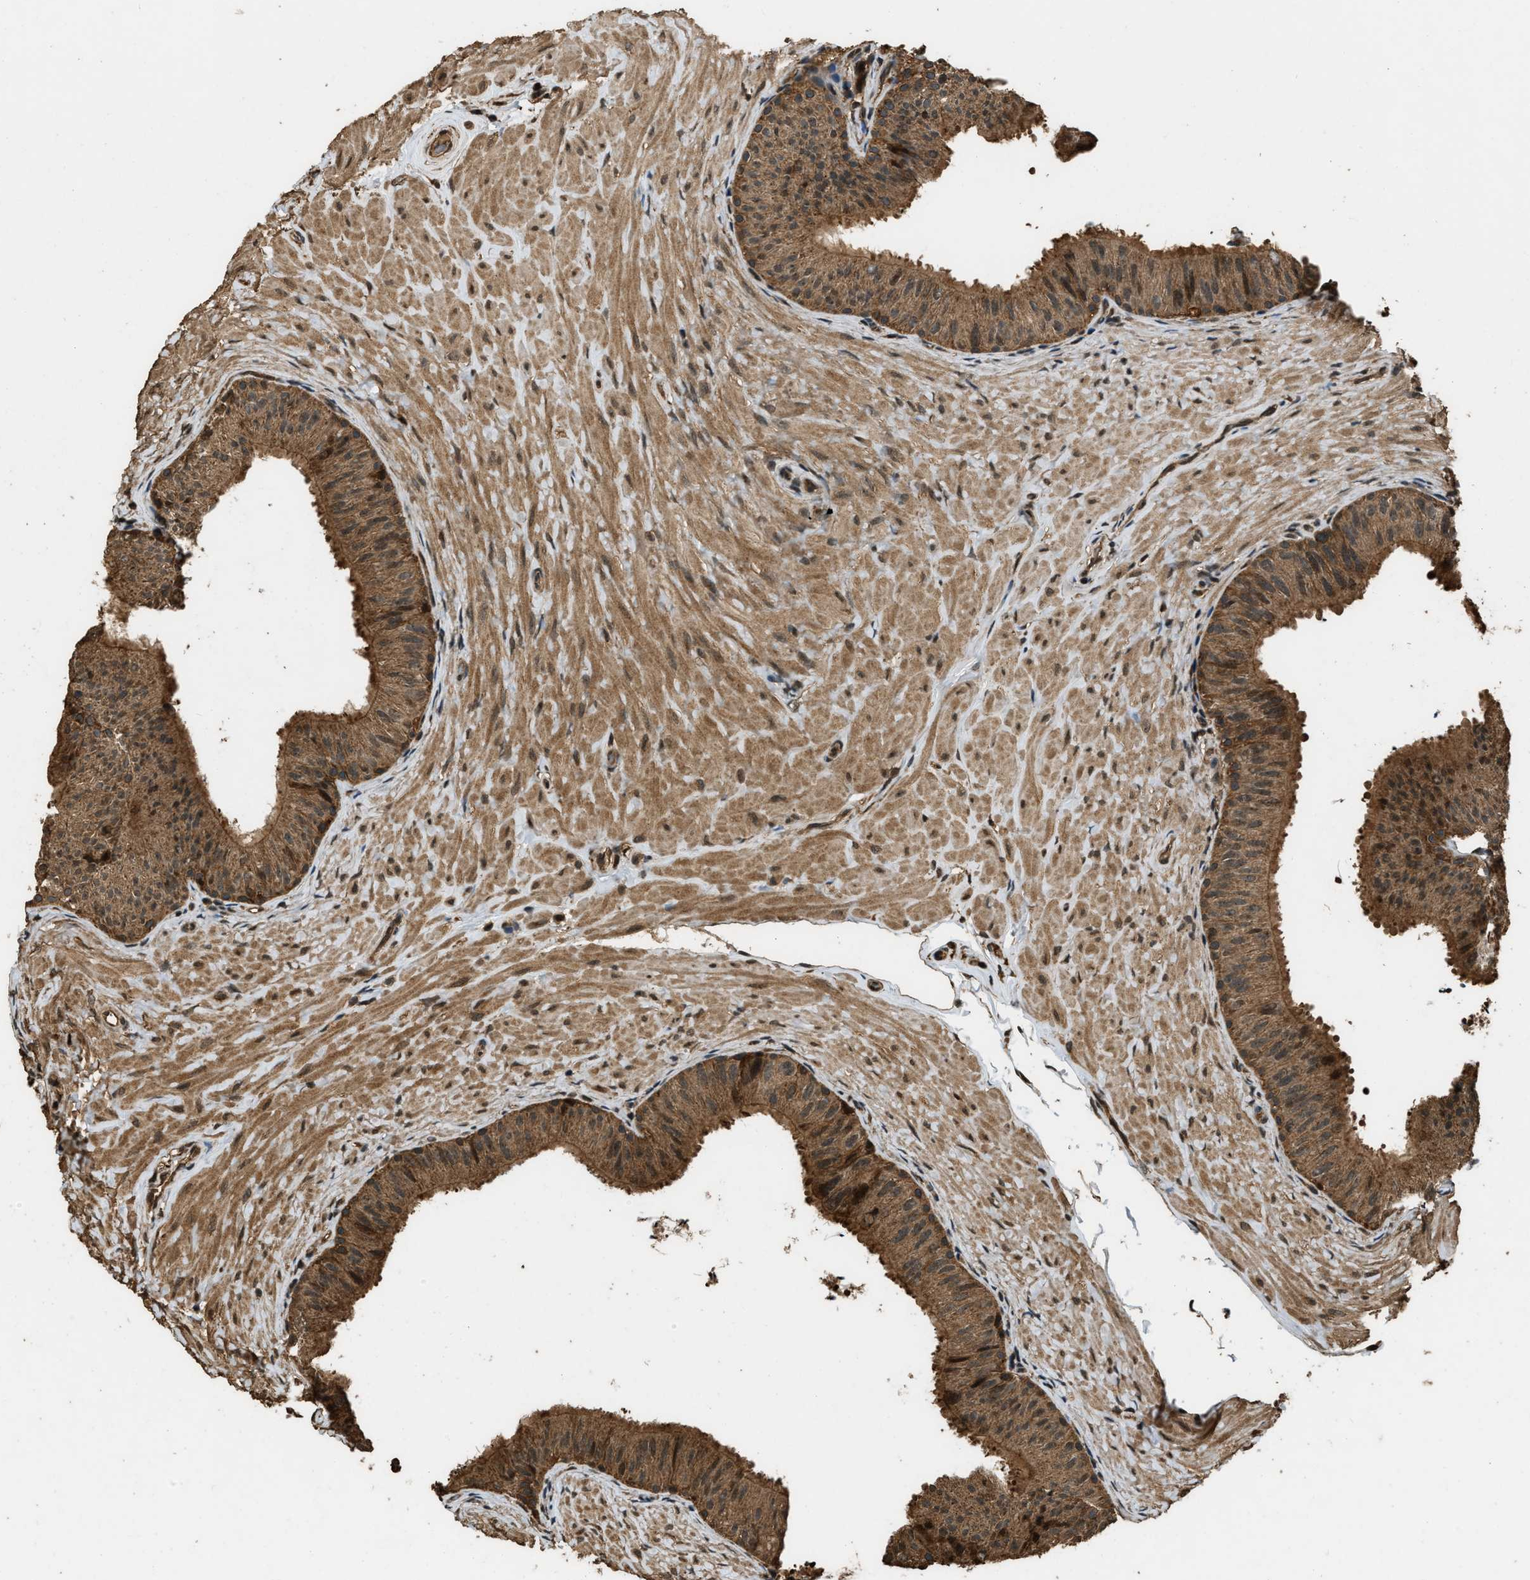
{"staining": {"intensity": "moderate", "quantity": ">75%", "location": "cytoplasmic/membranous"}, "tissue": "epididymis", "cell_type": "Glandular cells", "image_type": "normal", "snomed": [{"axis": "morphology", "description": "Normal tissue, NOS"}, {"axis": "topography", "description": "Epididymis"}], "caption": "The image exhibits a brown stain indicating the presence of a protein in the cytoplasmic/membranous of glandular cells in epididymis.", "gene": "RAP2A", "patient": {"sex": "male", "age": 34}}